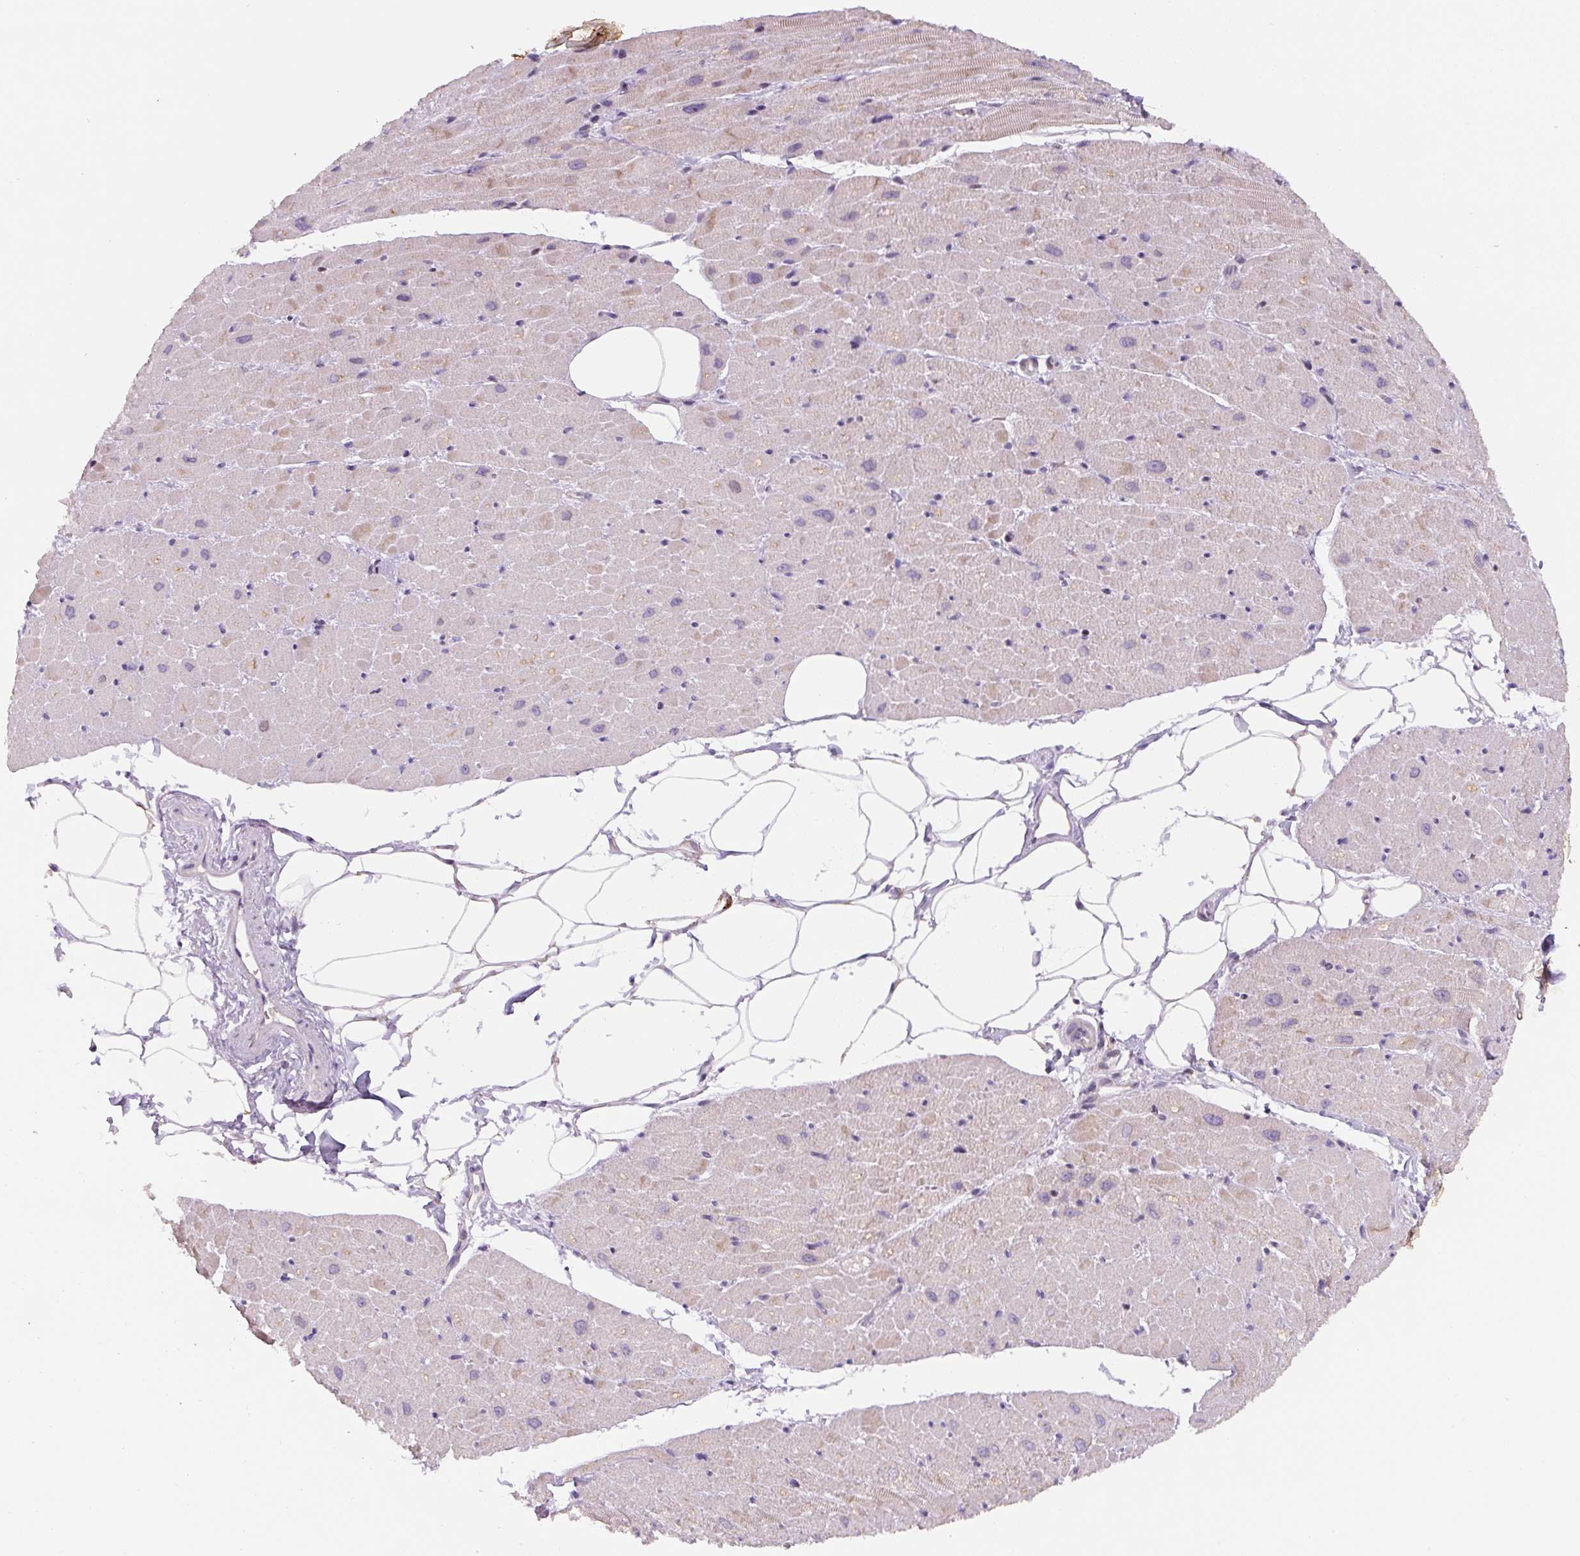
{"staining": {"intensity": "weak", "quantity": "25%-75%", "location": "cytoplasmic/membranous"}, "tissue": "heart muscle", "cell_type": "Cardiomyocytes", "image_type": "normal", "snomed": [{"axis": "morphology", "description": "Normal tissue, NOS"}, {"axis": "topography", "description": "Heart"}], "caption": "A brown stain shows weak cytoplasmic/membranous staining of a protein in cardiomyocytes of benign heart muscle. The staining is performed using DAB (3,3'-diaminobenzidine) brown chromogen to label protein expression. The nuclei are counter-stained blue using hematoxylin.", "gene": "YIF1B", "patient": {"sex": "male", "age": 62}}